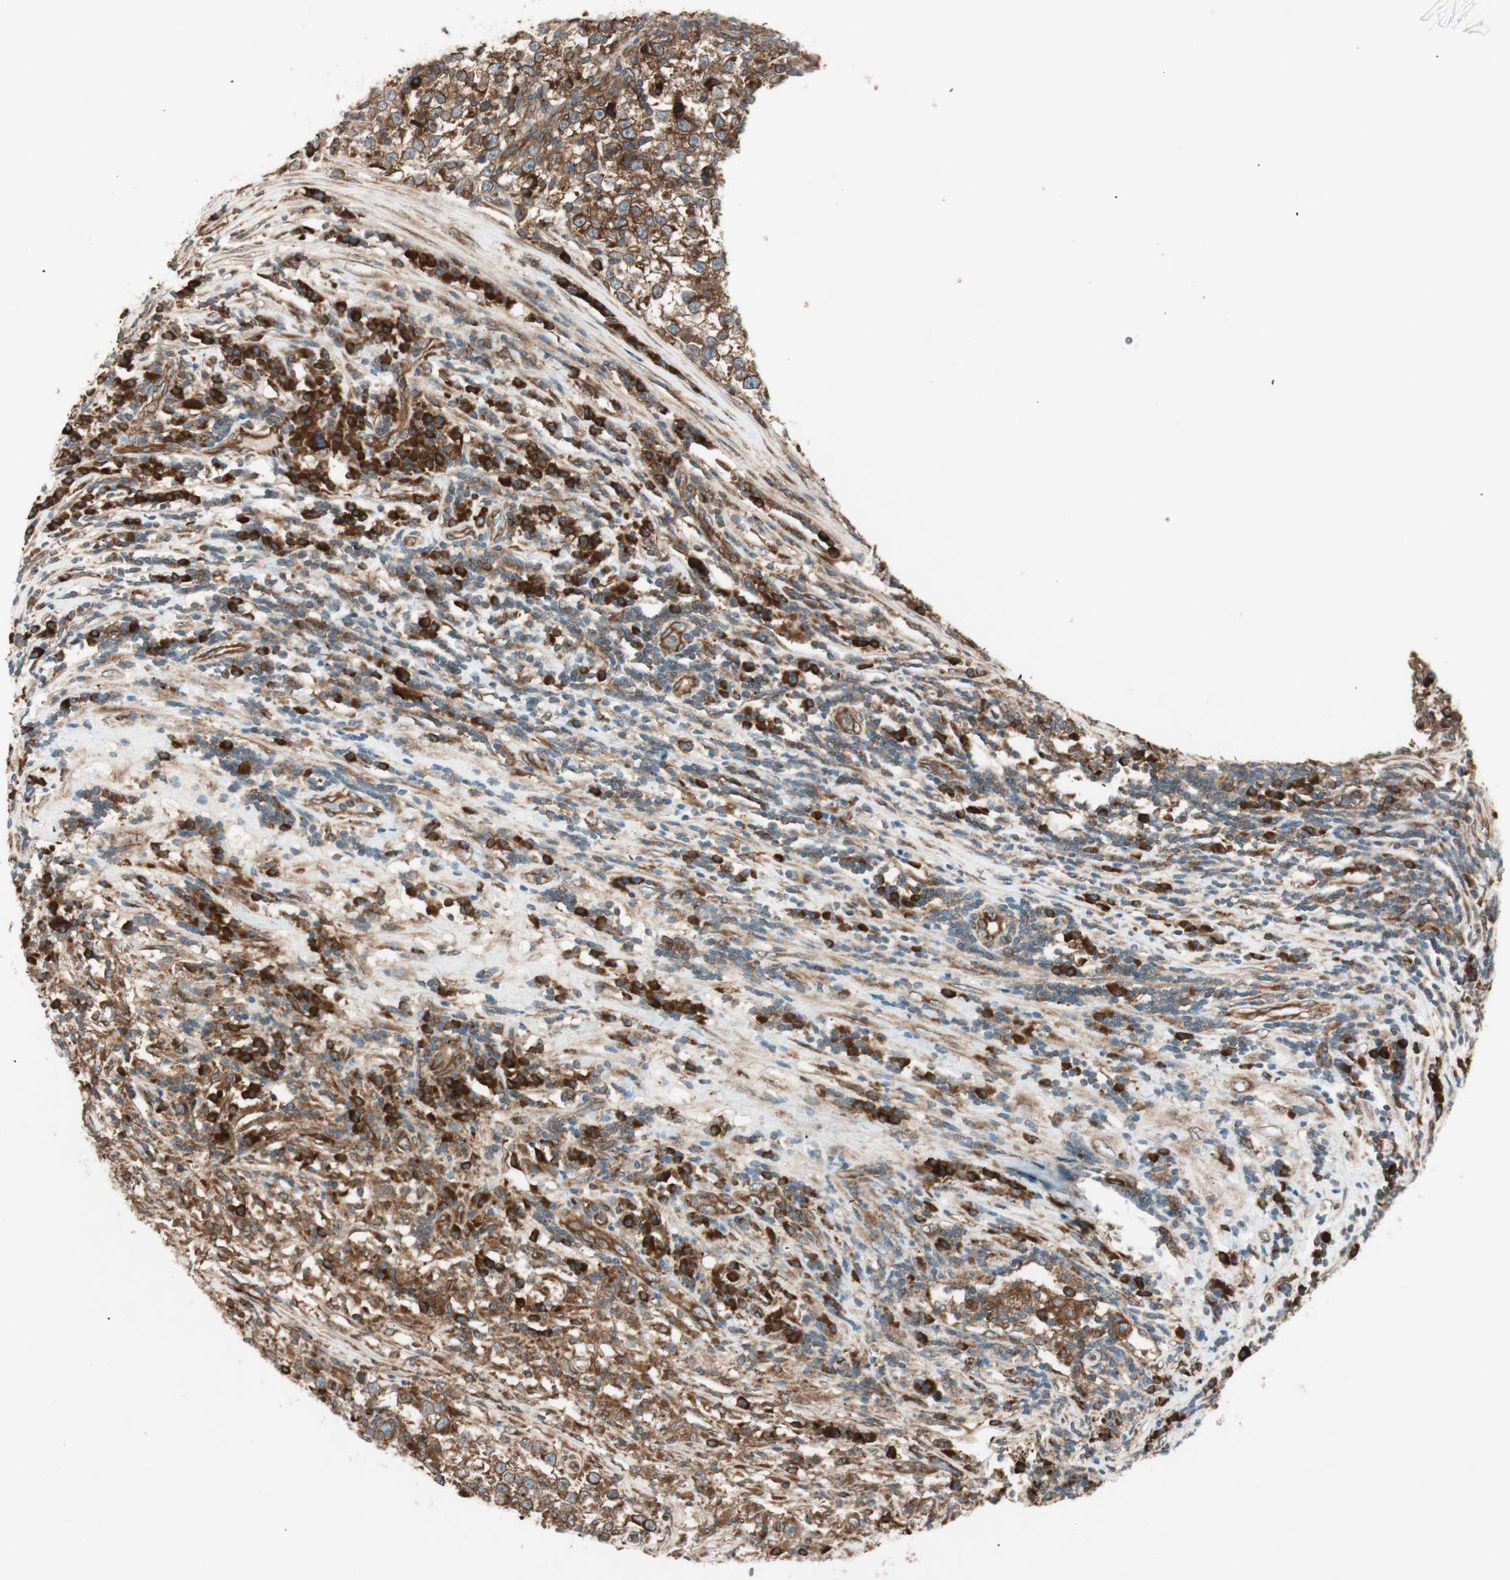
{"staining": {"intensity": "strong", "quantity": ">75%", "location": "cytoplasmic/membranous"}, "tissue": "testis cancer", "cell_type": "Tumor cells", "image_type": "cancer", "snomed": [{"axis": "morphology", "description": "Seminoma, NOS"}, {"axis": "topography", "description": "Testis"}], "caption": "Immunohistochemical staining of human testis seminoma reveals high levels of strong cytoplasmic/membranous expression in about >75% of tumor cells.", "gene": "RAB5A", "patient": {"sex": "male", "age": 43}}